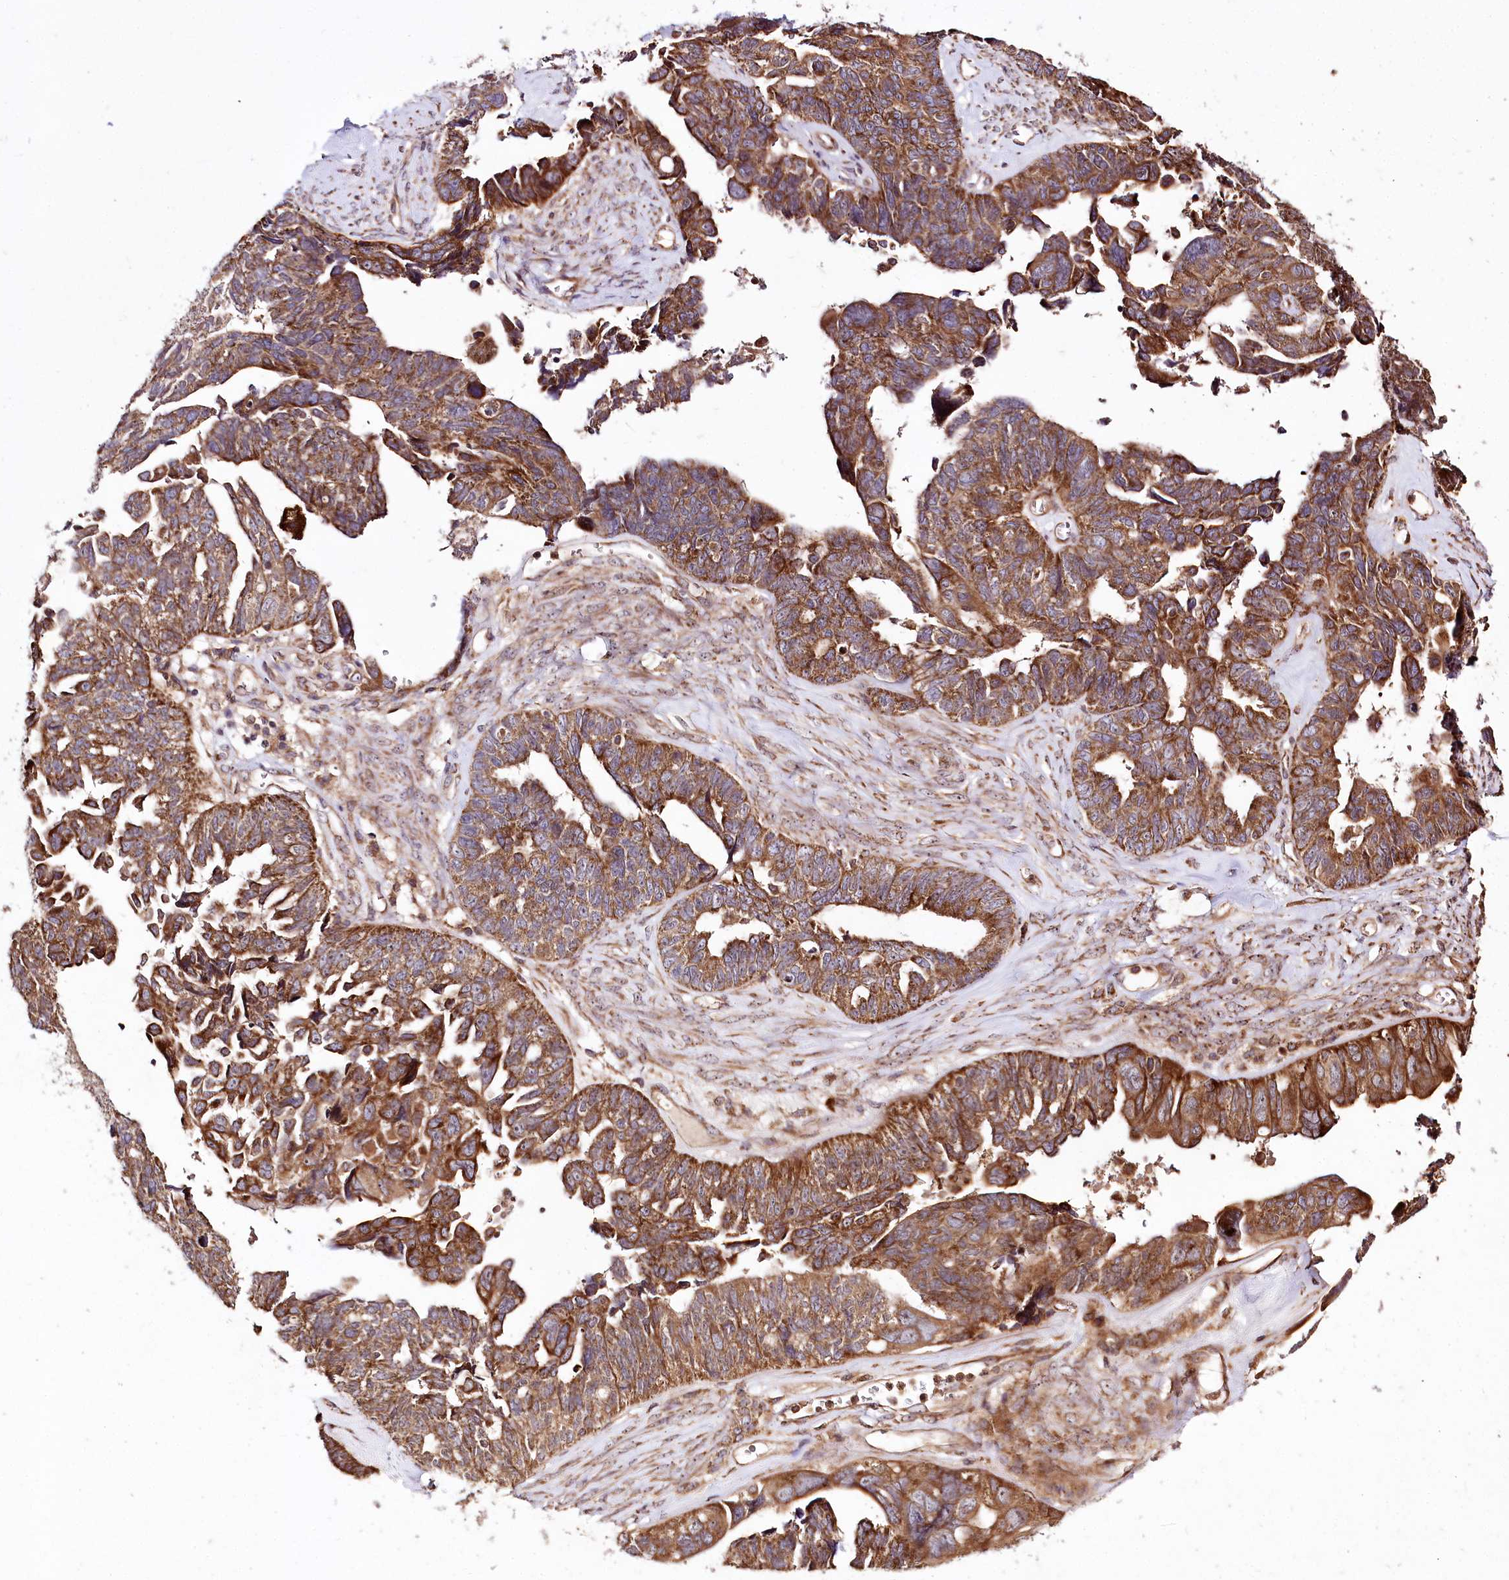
{"staining": {"intensity": "strong", "quantity": ">75%", "location": "cytoplasmic/membranous"}, "tissue": "ovarian cancer", "cell_type": "Tumor cells", "image_type": "cancer", "snomed": [{"axis": "morphology", "description": "Cystadenocarcinoma, serous, NOS"}, {"axis": "topography", "description": "Ovary"}], "caption": "Strong cytoplasmic/membranous staining is seen in about >75% of tumor cells in ovarian serous cystadenocarcinoma.", "gene": "RAB7A", "patient": {"sex": "female", "age": 79}}